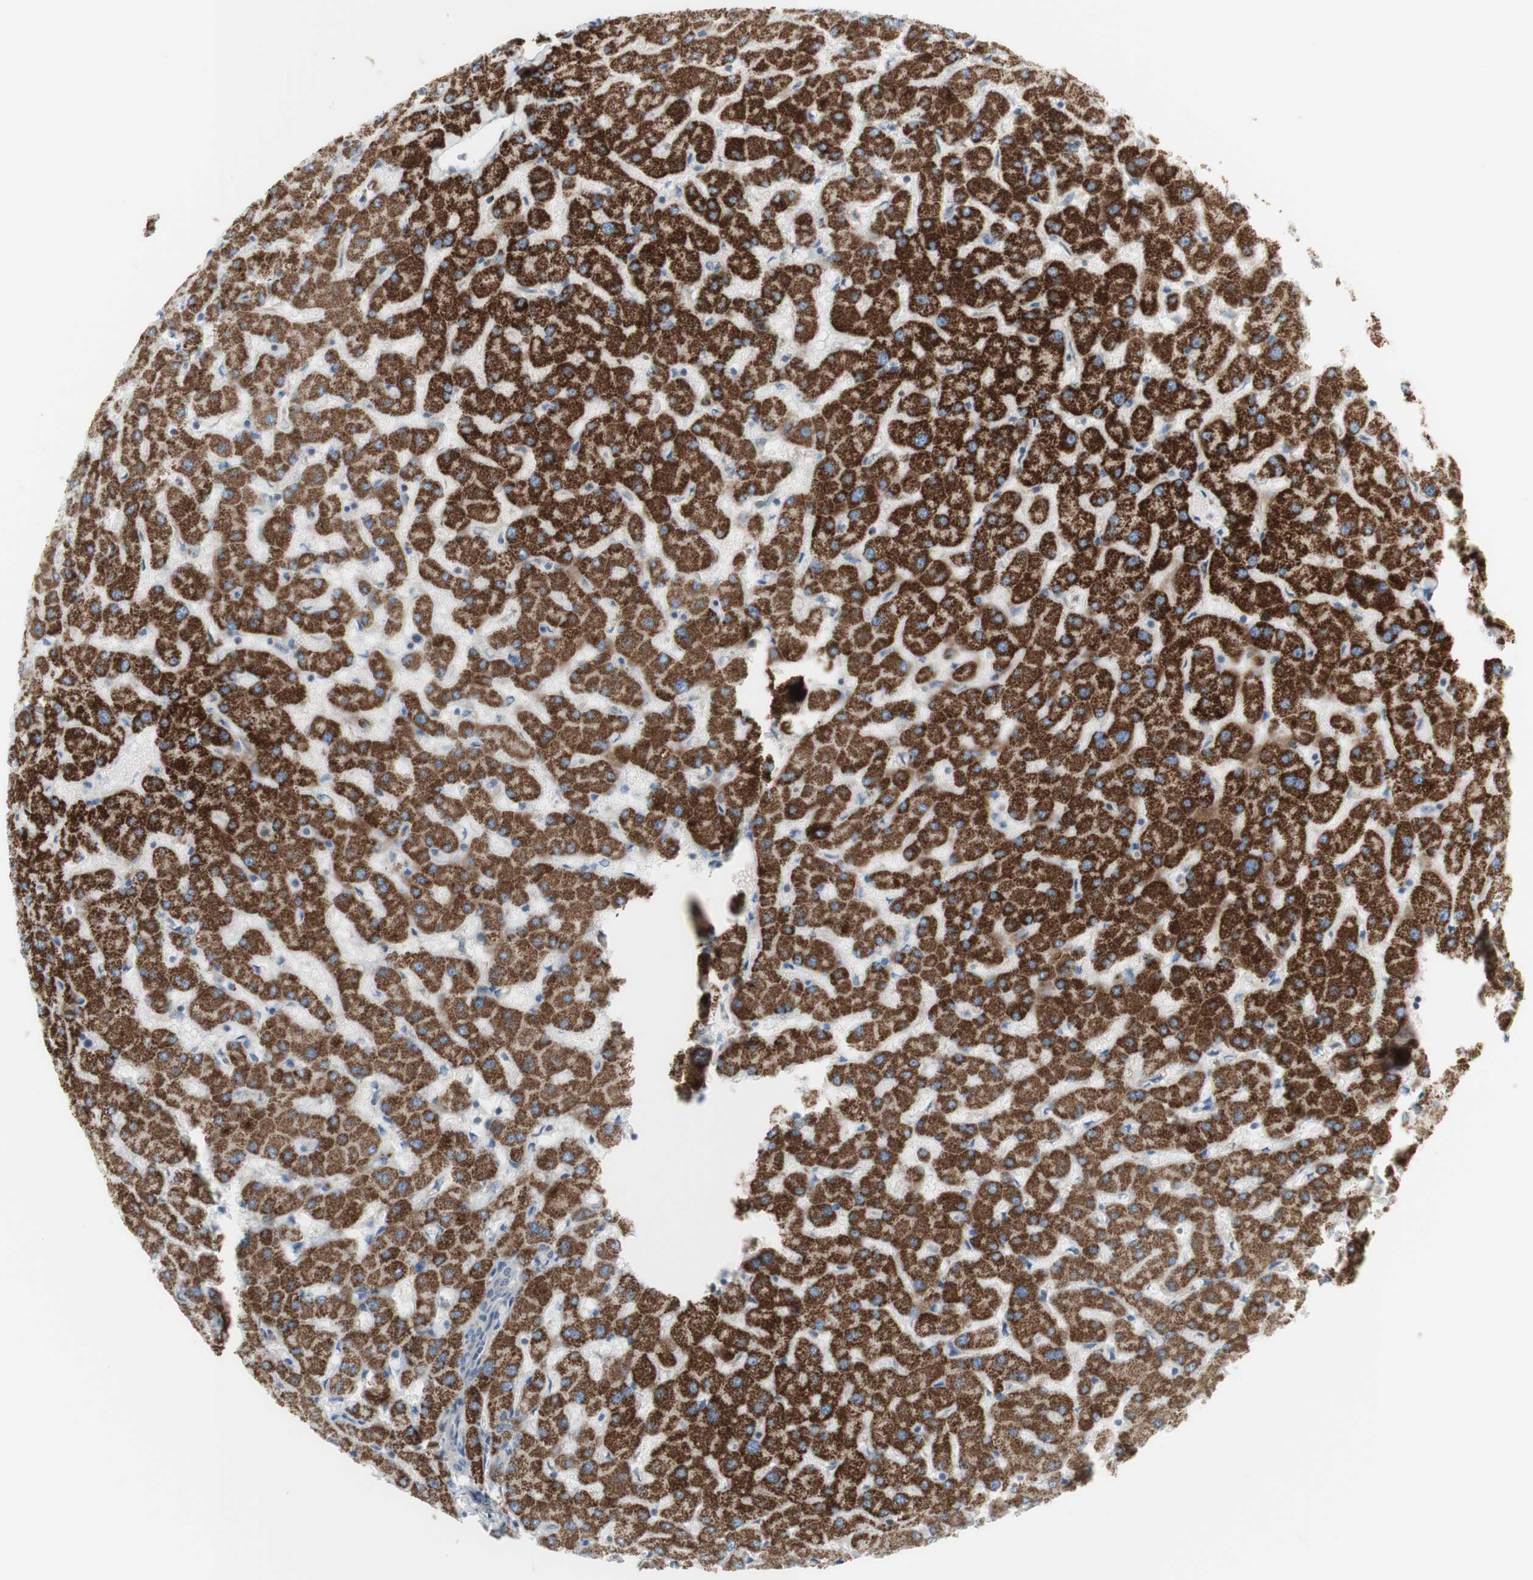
{"staining": {"intensity": "weak", "quantity": "<25%", "location": "cytoplasmic/membranous"}, "tissue": "liver", "cell_type": "Cholangiocytes", "image_type": "normal", "snomed": [{"axis": "morphology", "description": "Normal tissue, NOS"}, {"axis": "topography", "description": "Liver"}], "caption": "Immunohistochemistry (IHC) of normal human liver exhibits no positivity in cholangiocytes.", "gene": "C3orf52", "patient": {"sex": "female", "age": 63}}